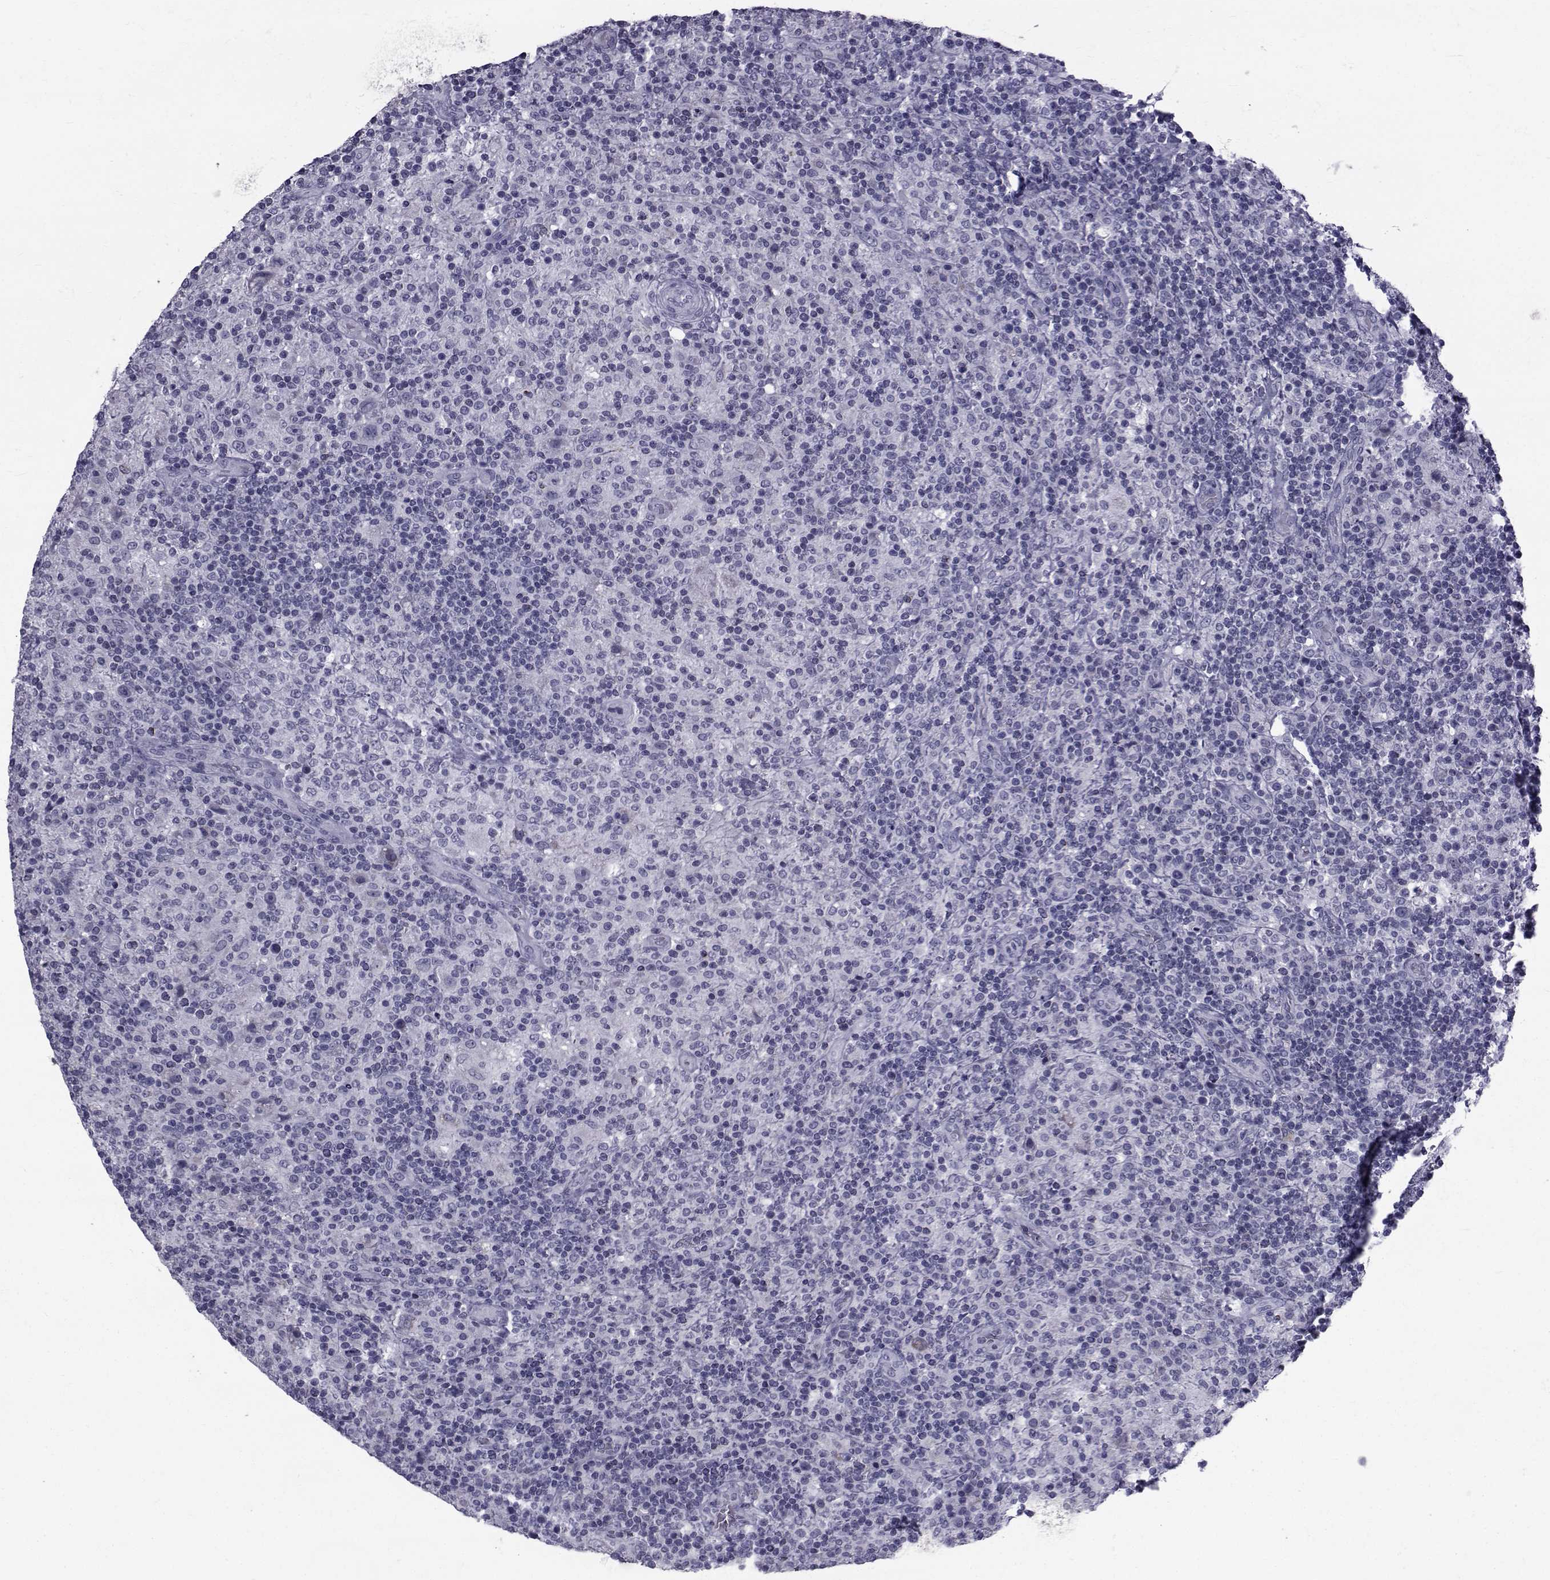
{"staining": {"intensity": "negative", "quantity": "none", "location": "none"}, "tissue": "lymphoma", "cell_type": "Tumor cells", "image_type": "cancer", "snomed": [{"axis": "morphology", "description": "Hodgkin's disease, NOS"}, {"axis": "topography", "description": "Lymph node"}], "caption": "IHC micrograph of human lymphoma stained for a protein (brown), which exhibits no staining in tumor cells.", "gene": "FDXR", "patient": {"sex": "male", "age": 70}}